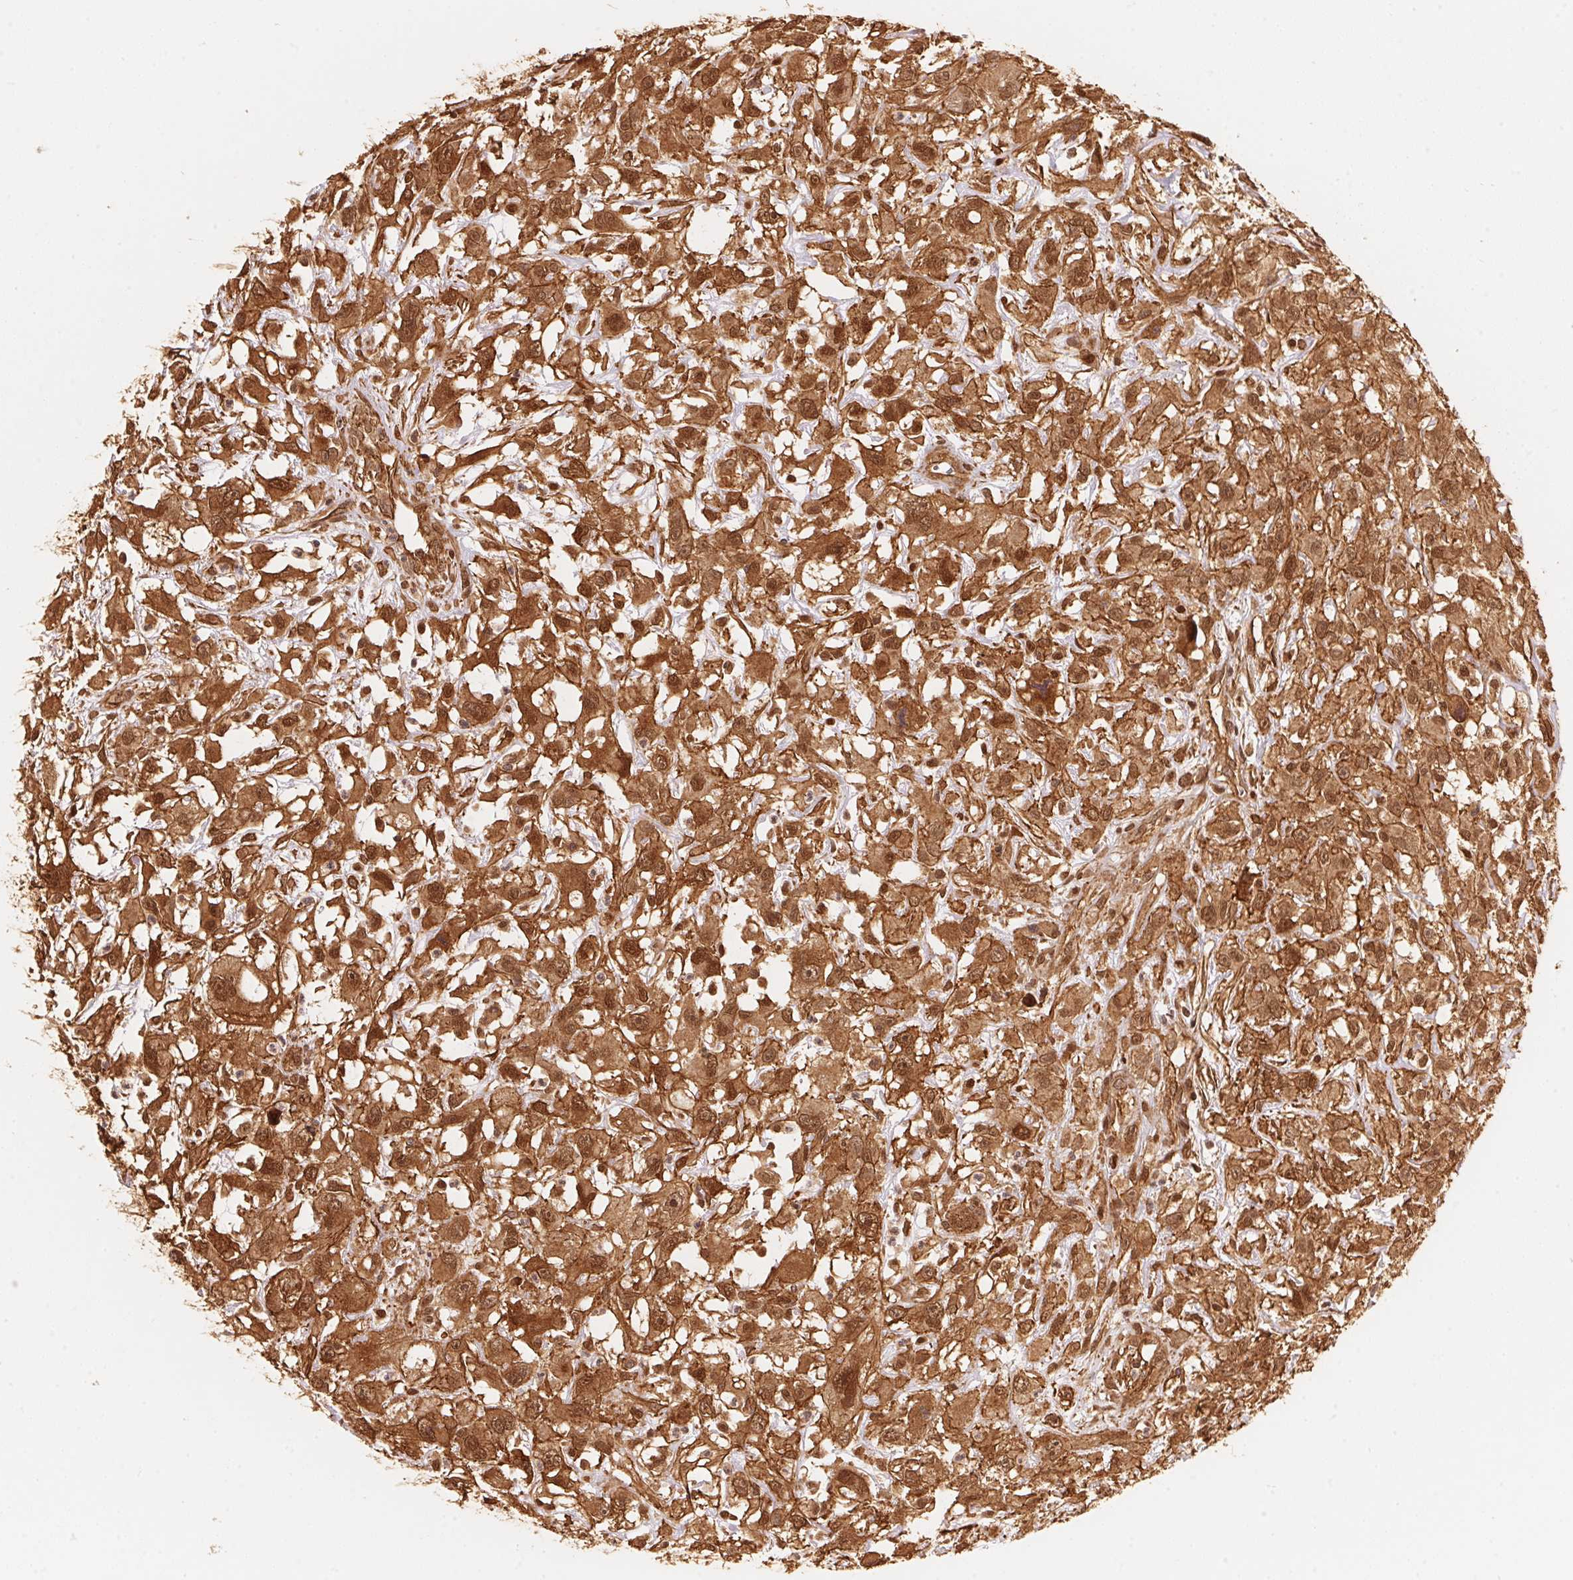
{"staining": {"intensity": "moderate", "quantity": ">75%", "location": "cytoplasmic/membranous,nuclear"}, "tissue": "head and neck cancer", "cell_type": "Tumor cells", "image_type": "cancer", "snomed": [{"axis": "morphology", "description": "Squamous cell carcinoma, NOS"}, {"axis": "morphology", "description": "Squamous cell carcinoma, metastatic, NOS"}, {"axis": "topography", "description": "Oral tissue"}, {"axis": "topography", "description": "Head-Neck"}], "caption": "This is a histology image of IHC staining of head and neck cancer, which shows moderate expression in the cytoplasmic/membranous and nuclear of tumor cells.", "gene": "TNIP2", "patient": {"sex": "female", "age": 85}}